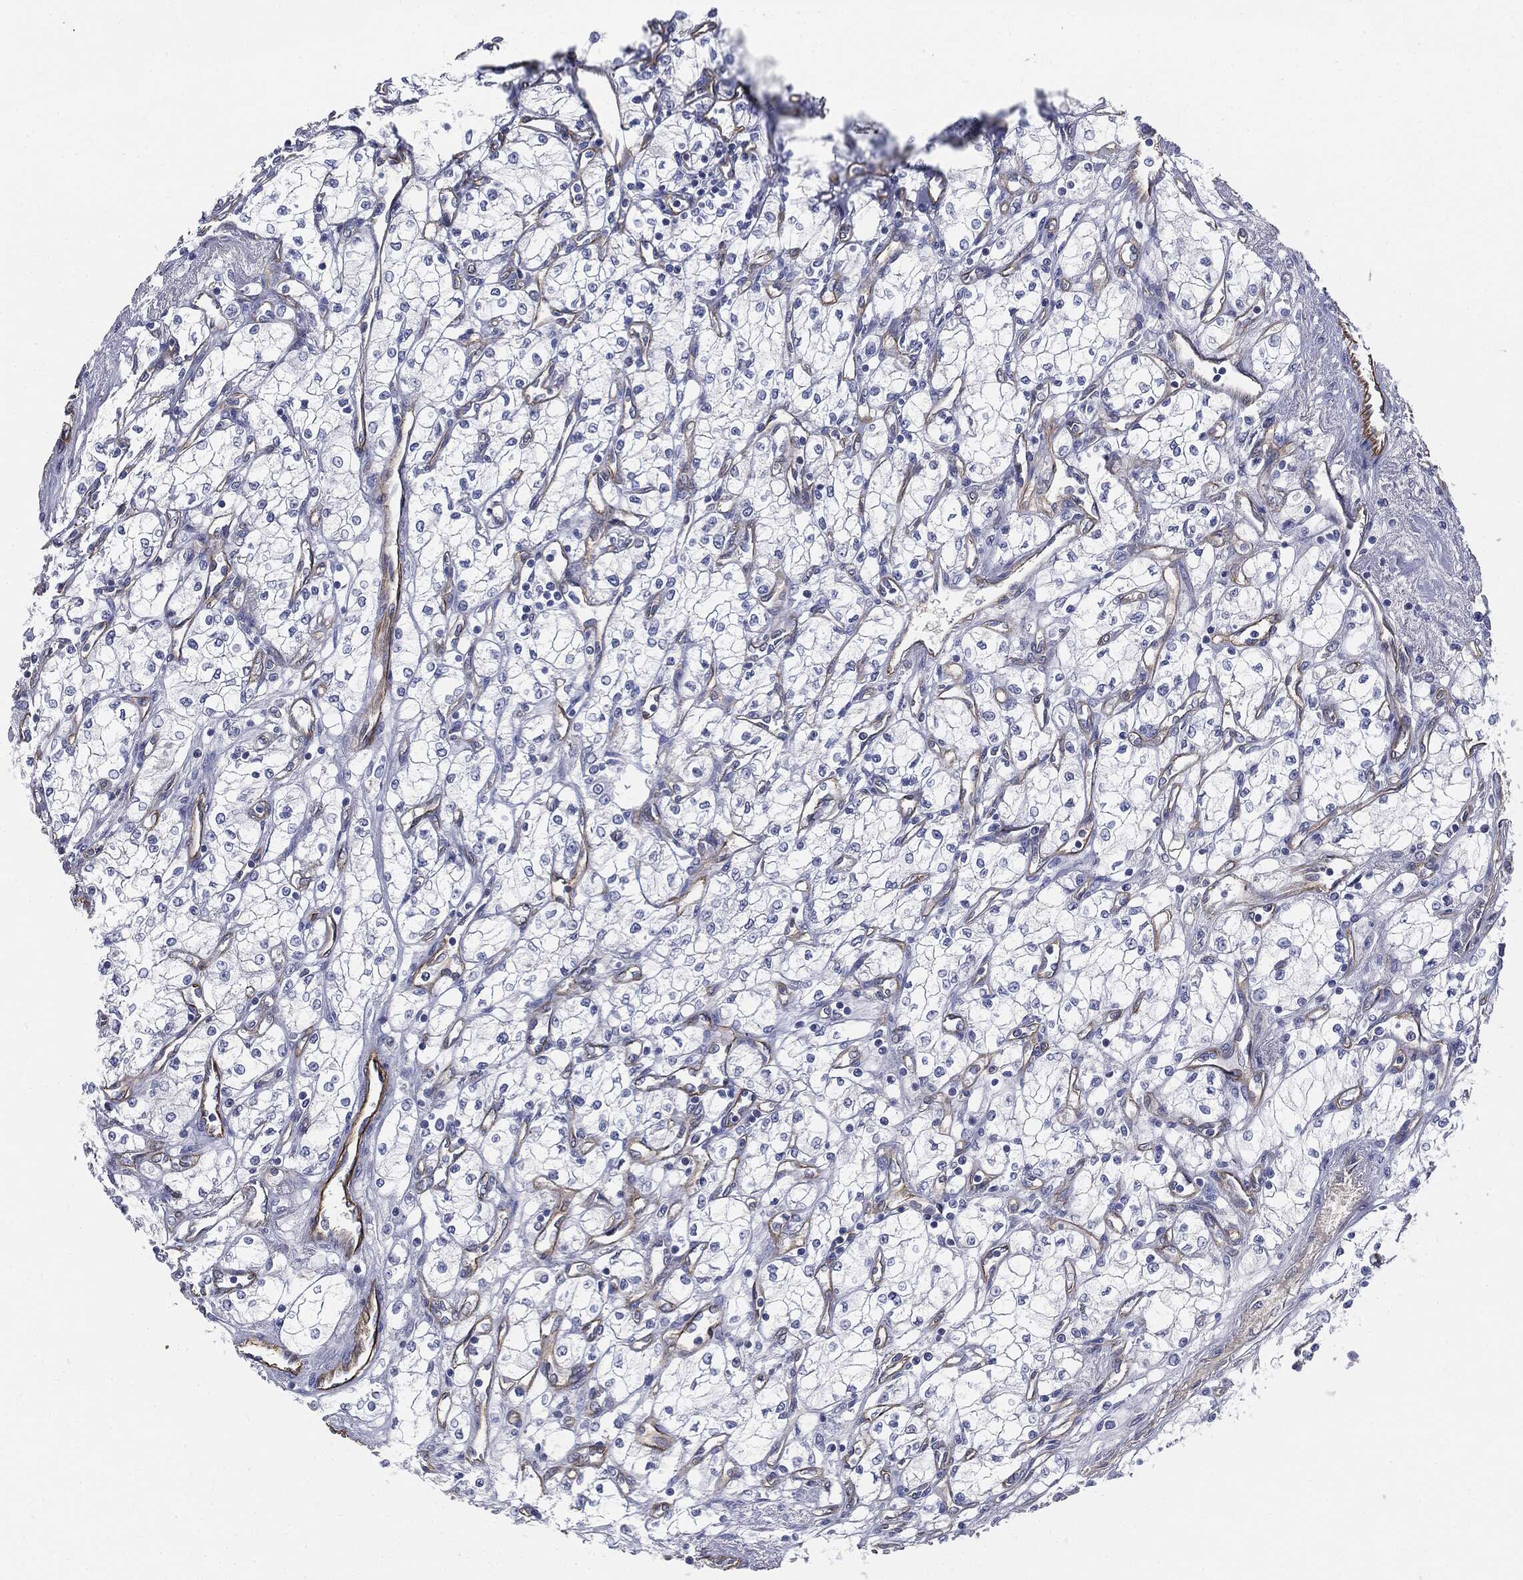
{"staining": {"intensity": "negative", "quantity": "none", "location": "none"}, "tissue": "renal cancer", "cell_type": "Tumor cells", "image_type": "cancer", "snomed": [{"axis": "morphology", "description": "Adenocarcinoma, NOS"}, {"axis": "topography", "description": "Kidney"}], "caption": "Image shows no significant protein positivity in tumor cells of renal cancer (adenocarcinoma). The staining is performed using DAB (3,3'-diaminobenzidine) brown chromogen with nuclei counter-stained in using hematoxylin.", "gene": "MUC5AC", "patient": {"sex": "male", "age": 59}}